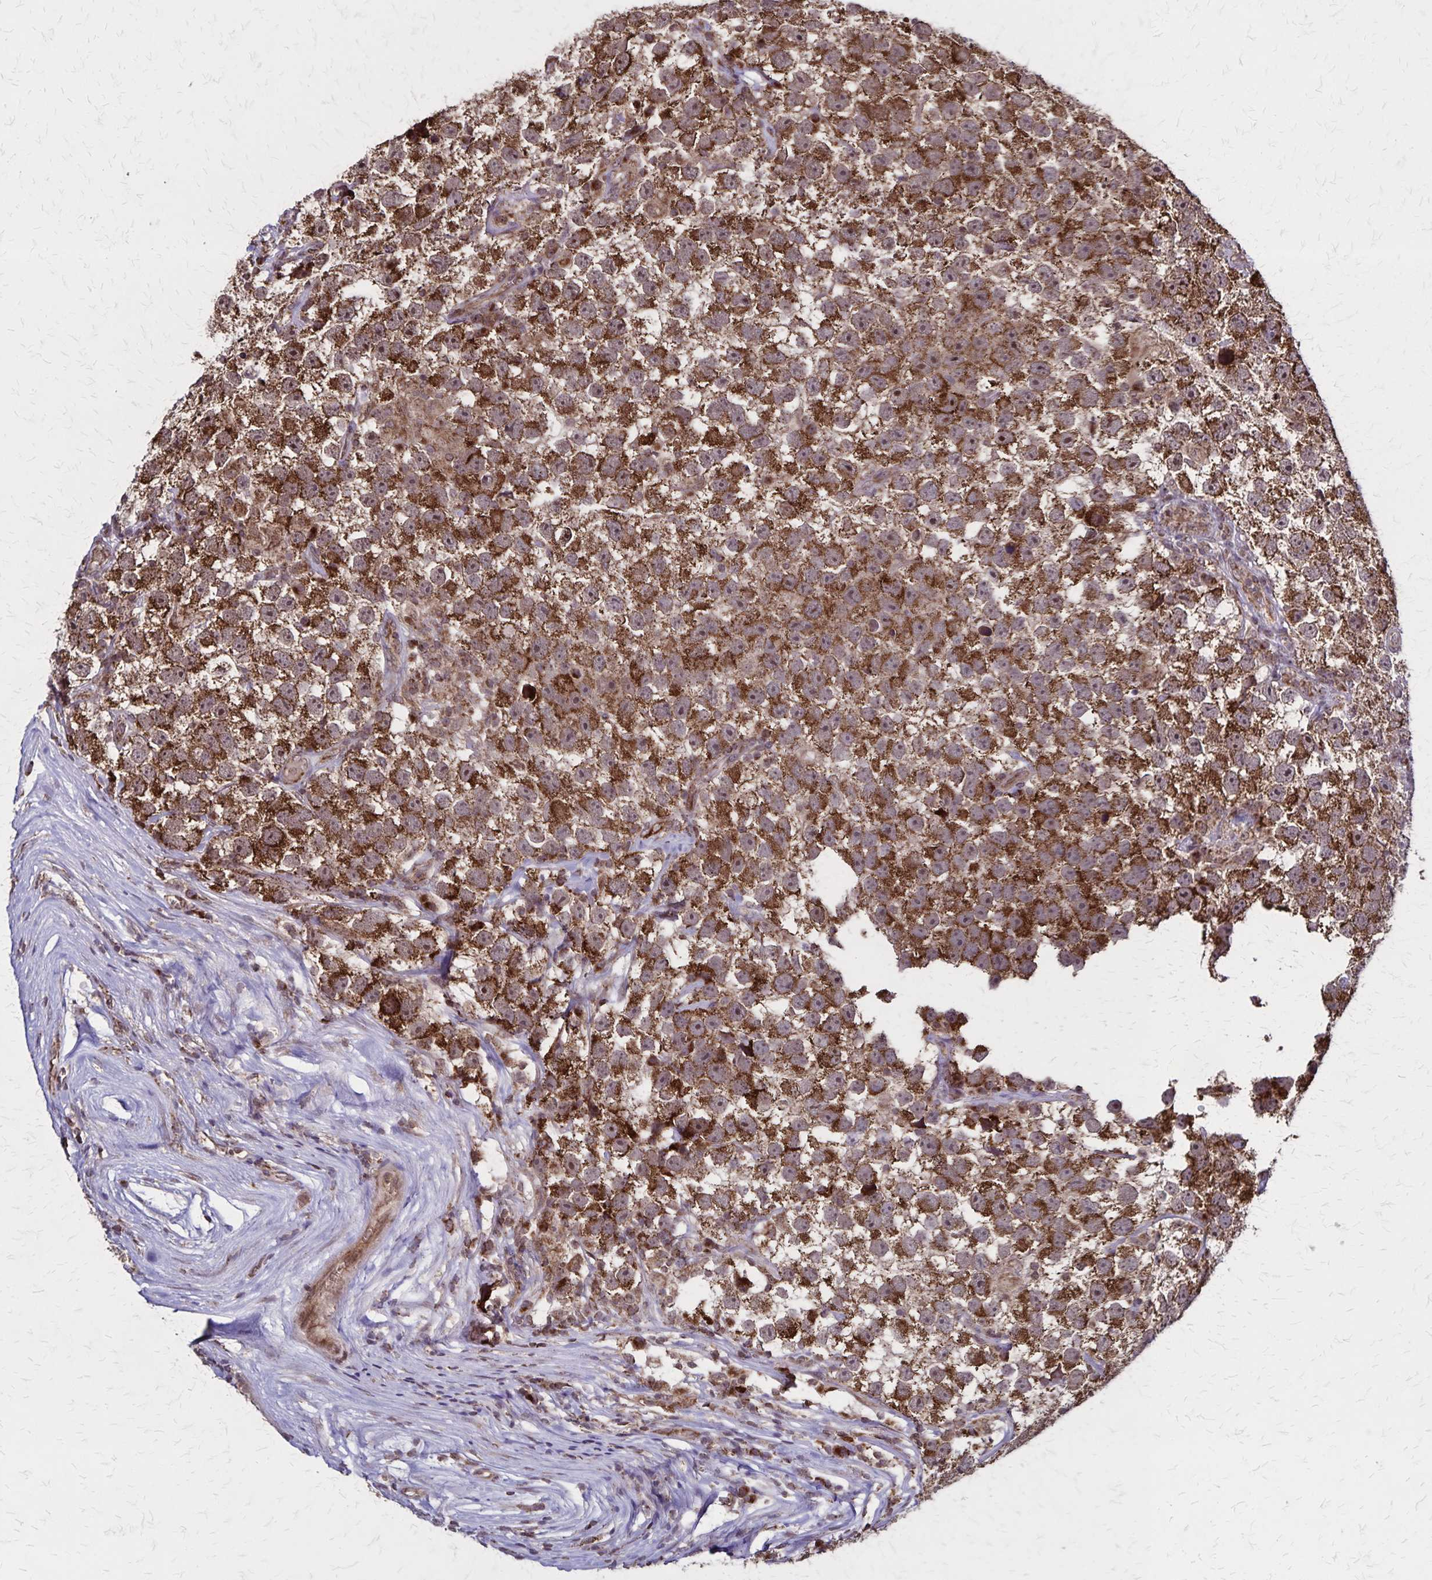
{"staining": {"intensity": "moderate", "quantity": ">75%", "location": "cytoplasmic/membranous"}, "tissue": "testis cancer", "cell_type": "Tumor cells", "image_type": "cancer", "snomed": [{"axis": "morphology", "description": "Seminoma, NOS"}, {"axis": "topography", "description": "Testis"}], "caption": "IHC image of human seminoma (testis) stained for a protein (brown), which exhibits medium levels of moderate cytoplasmic/membranous expression in about >75% of tumor cells.", "gene": "NFS1", "patient": {"sex": "male", "age": 26}}